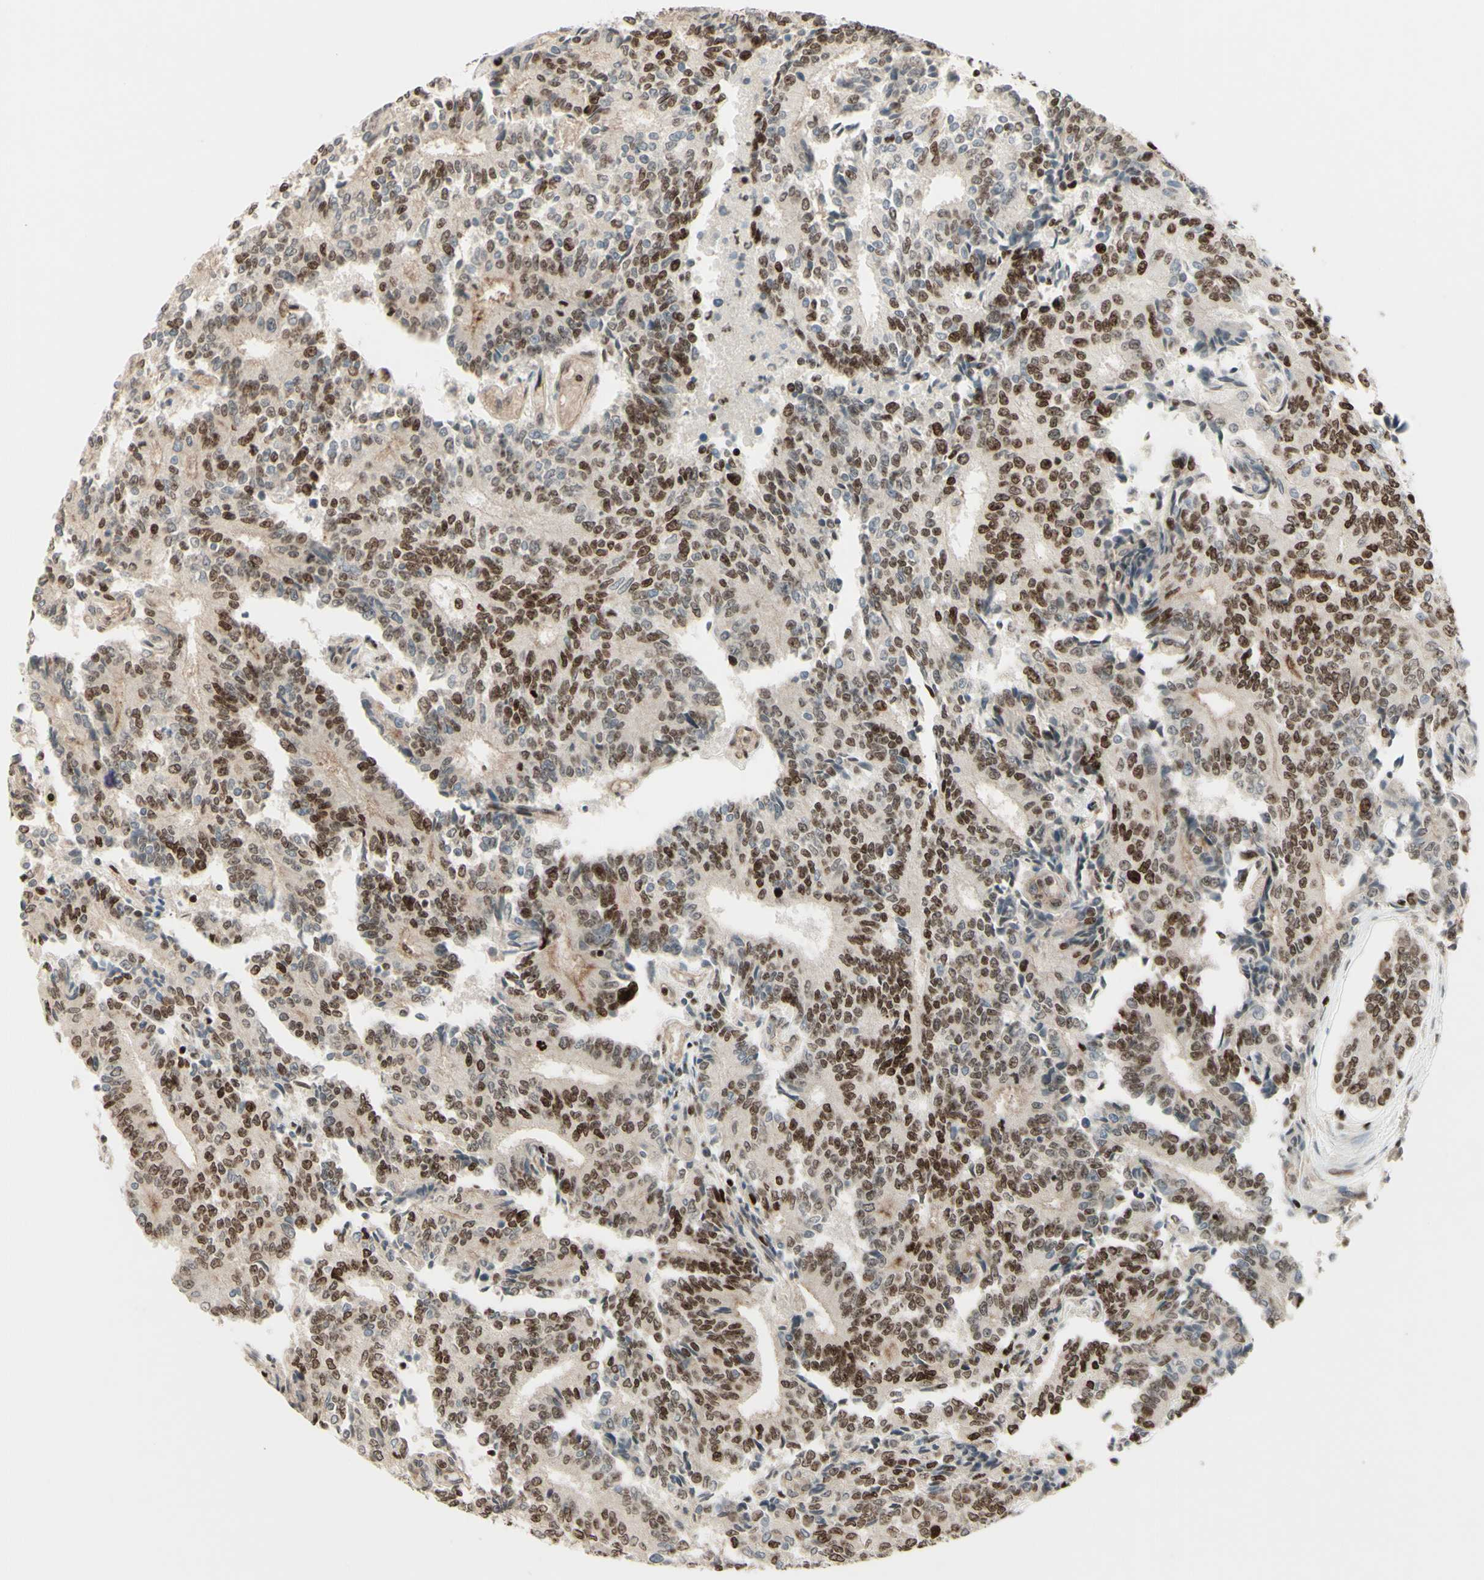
{"staining": {"intensity": "moderate", "quantity": "25%-75%", "location": "nuclear"}, "tissue": "prostate cancer", "cell_type": "Tumor cells", "image_type": "cancer", "snomed": [{"axis": "morphology", "description": "Normal tissue, NOS"}, {"axis": "morphology", "description": "Adenocarcinoma, High grade"}, {"axis": "topography", "description": "Prostate"}, {"axis": "topography", "description": "Seminal veicle"}], "caption": "This is an image of immunohistochemistry (IHC) staining of prostate cancer, which shows moderate staining in the nuclear of tumor cells.", "gene": "CDKL5", "patient": {"sex": "male", "age": 55}}